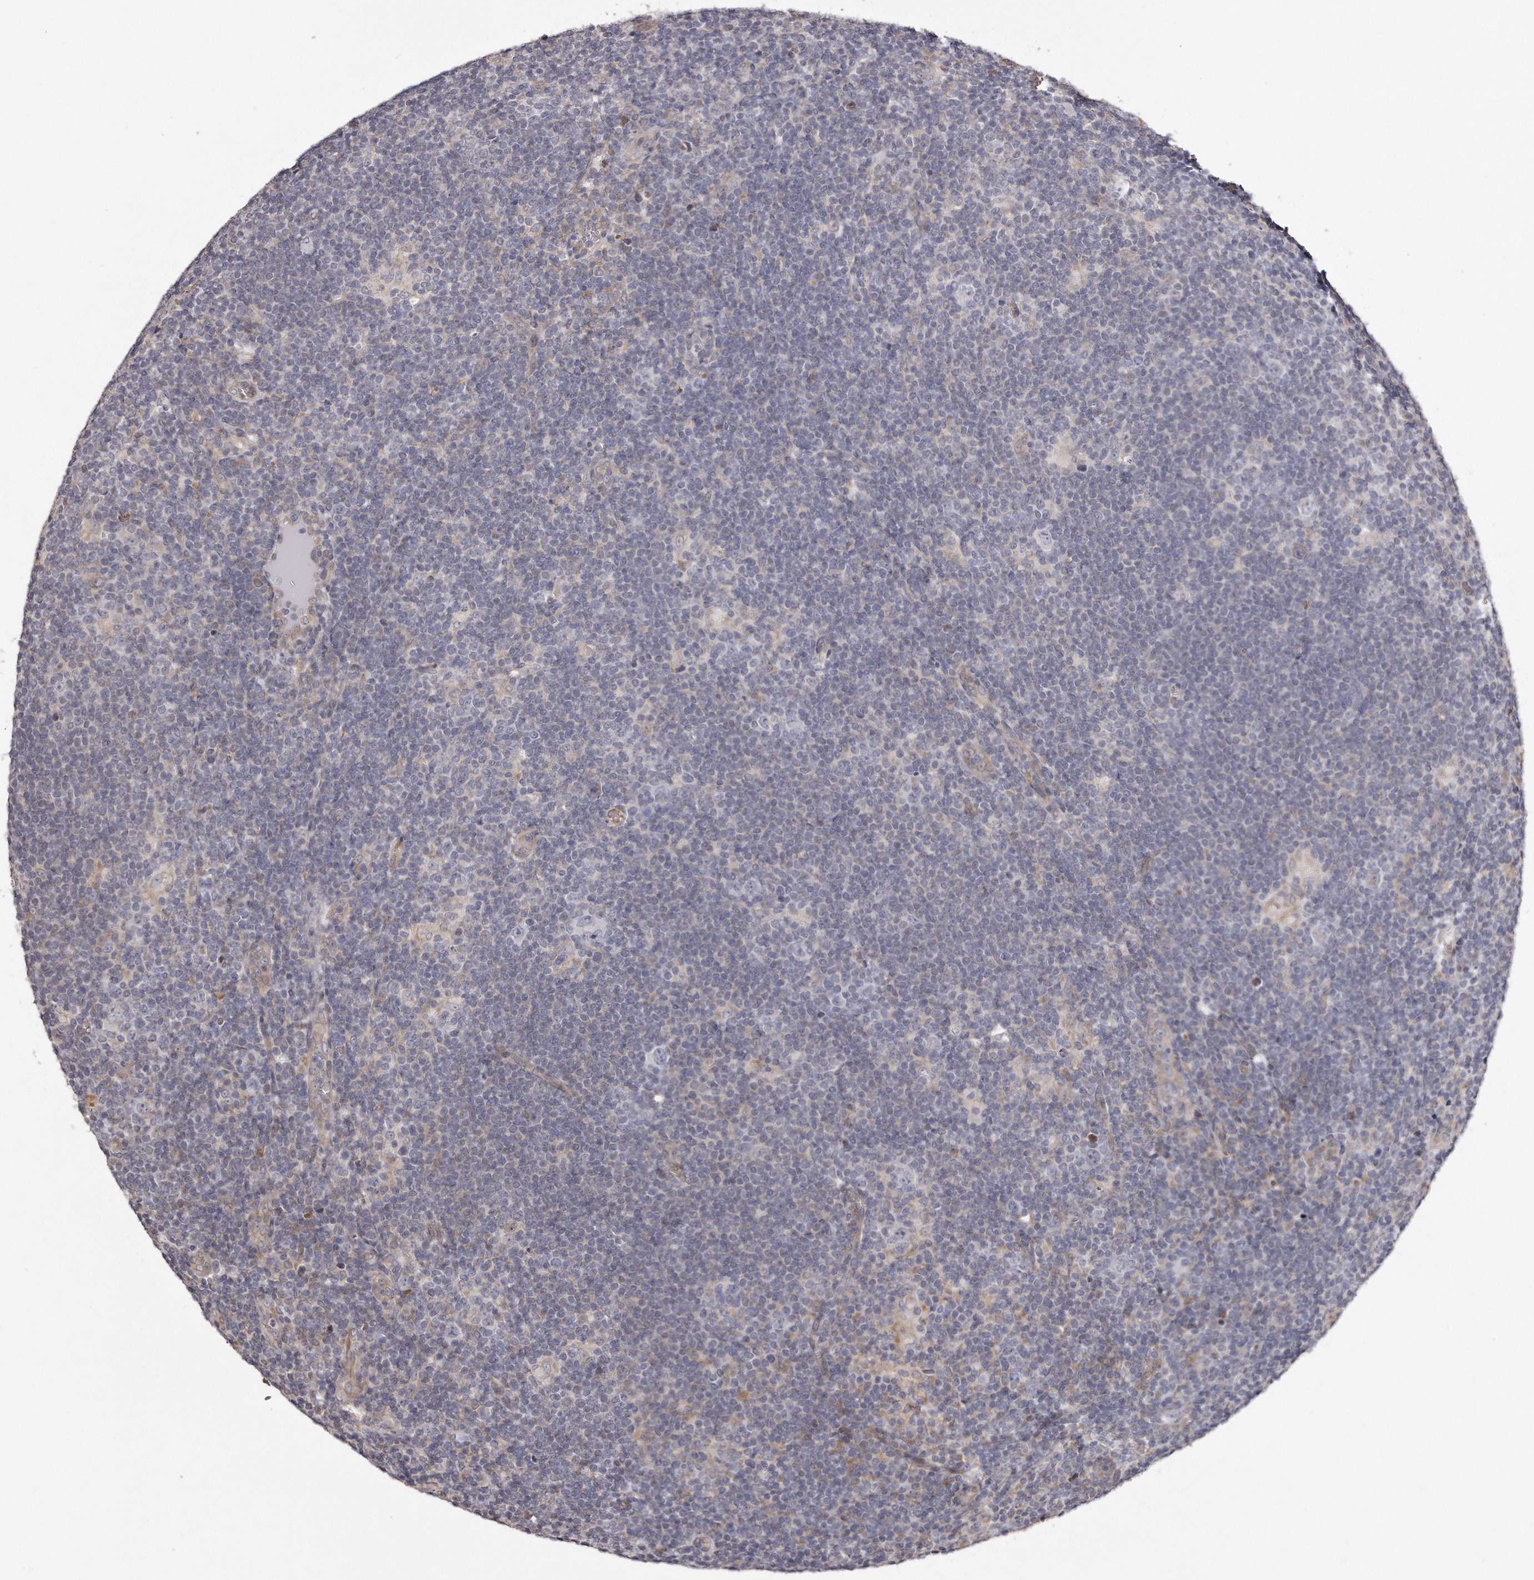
{"staining": {"intensity": "negative", "quantity": "none", "location": "none"}, "tissue": "lymphoma", "cell_type": "Tumor cells", "image_type": "cancer", "snomed": [{"axis": "morphology", "description": "Hodgkin's disease, NOS"}, {"axis": "topography", "description": "Lymph node"}], "caption": "Immunohistochemistry (IHC) of lymphoma exhibits no staining in tumor cells. Nuclei are stained in blue.", "gene": "TRAPPC14", "patient": {"sex": "female", "age": 57}}